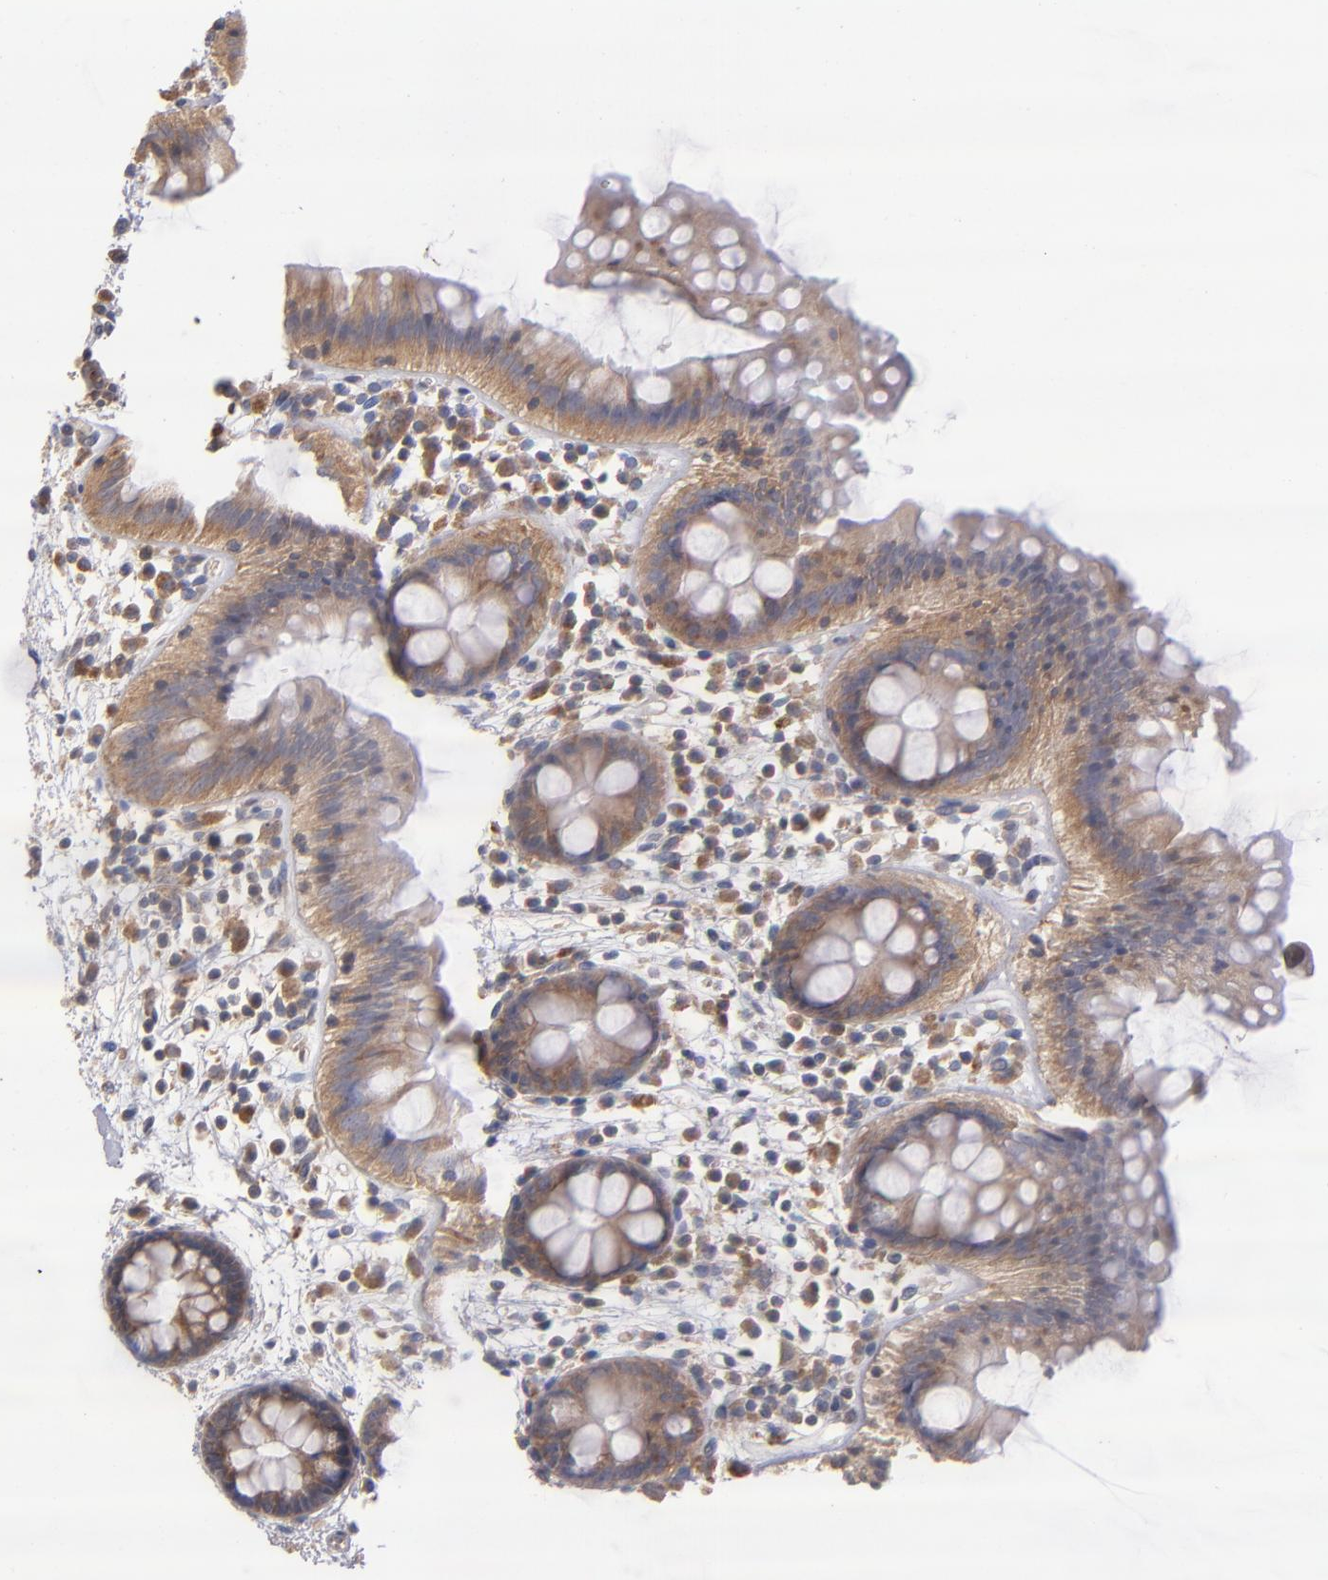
{"staining": {"intensity": "moderate", "quantity": ">75%", "location": "cytoplasmic/membranous"}, "tissue": "colon", "cell_type": "Glandular cells", "image_type": "normal", "snomed": [{"axis": "morphology", "description": "Normal tissue, NOS"}, {"axis": "topography", "description": "Smooth muscle"}, {"axis": "topography", "description": "Colon"}], "caption": "This image demonstrates immunohistochemistry (IHC) staining of unremarkable human colon, with medium moderate cytoplasmic/membranous positivity in about >75% of glandular cells.", "gene": "UPF3B", "patient": {"sex": "male", "age": 67}}